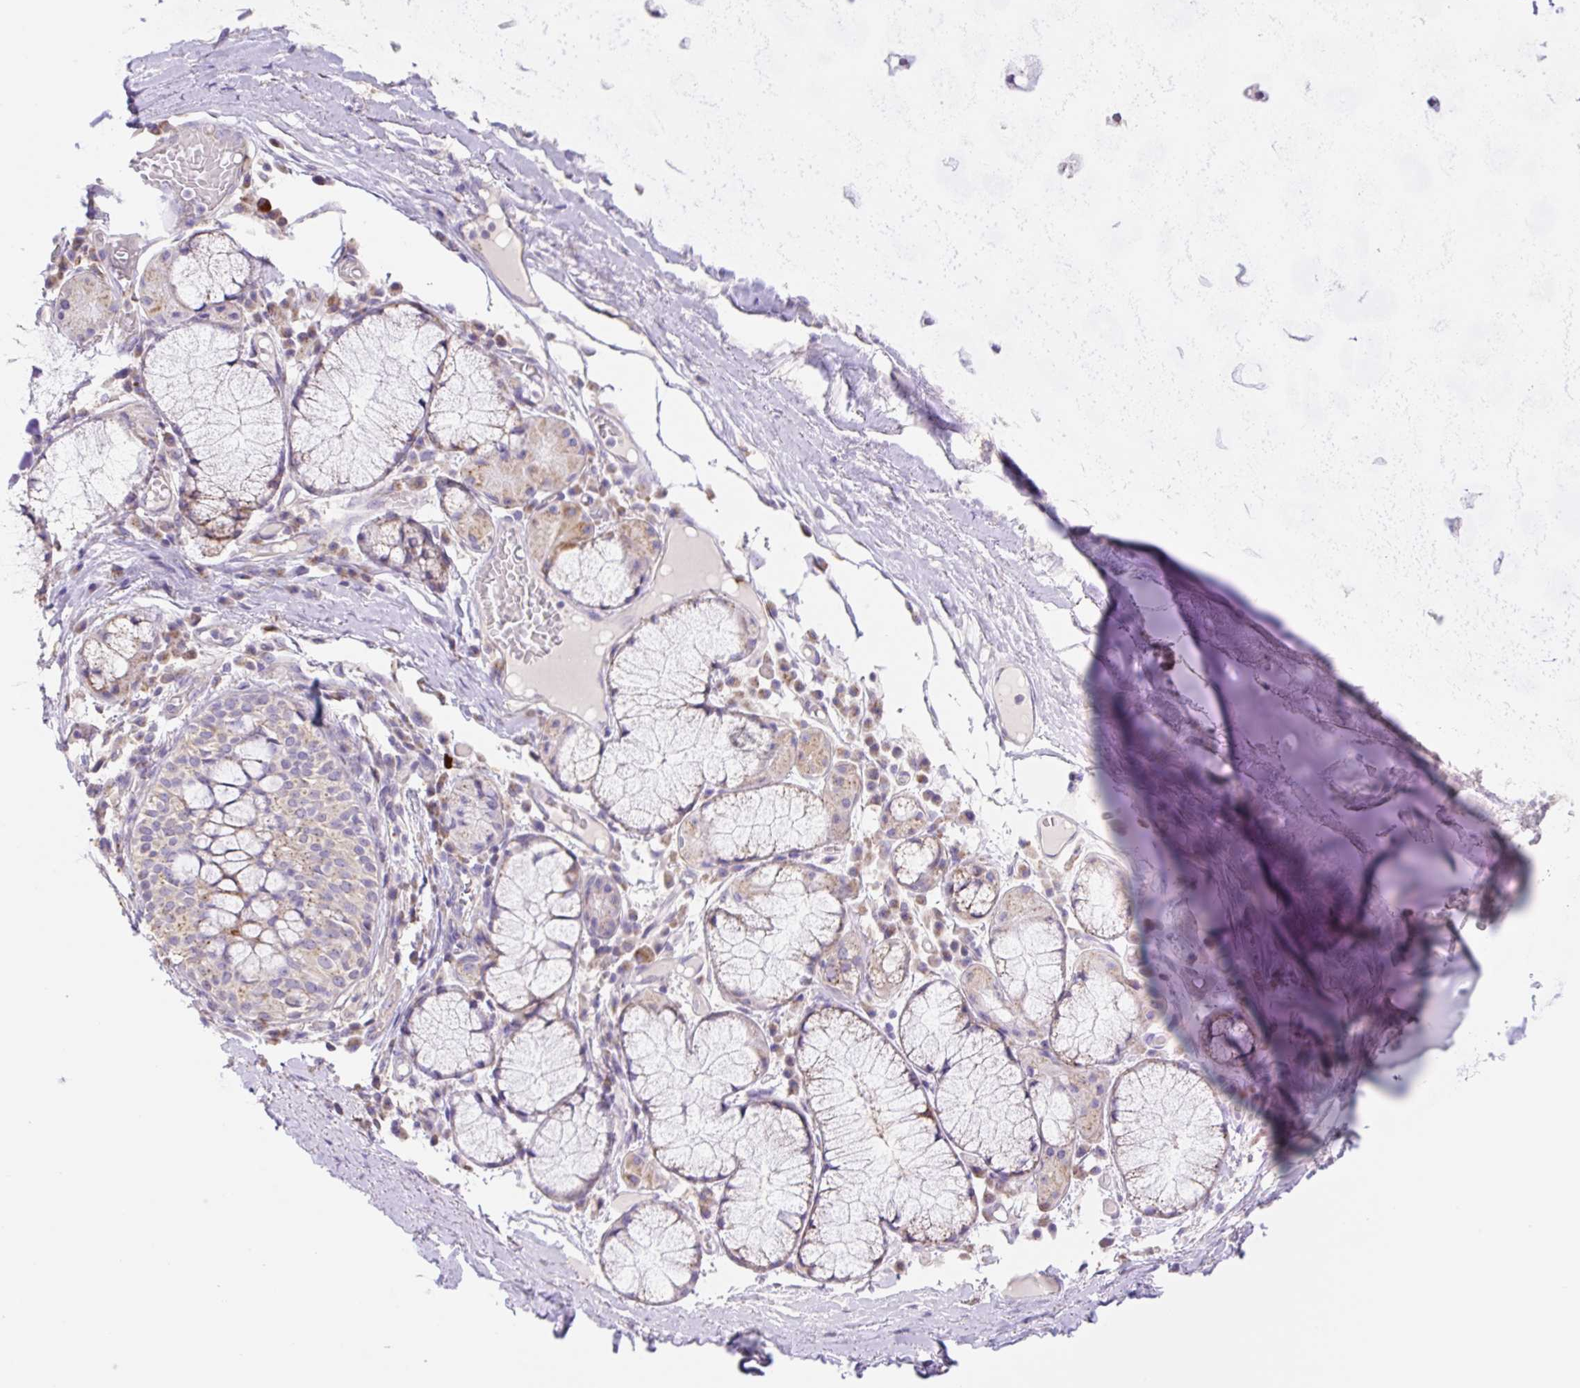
{"staining": {"intensity": "negative", "quantity": "none", "location": "none"}, "tissue": "soft tissue", "cell_type": "Chondrocytes", "image_type": "normal", "snomed": [{"axis": "morphology", "description": "Normal tissue, NOS"}, {"axis": "topography", "description": "Cartilage tissue"}, {"axis": "topography", "description": "Bronchus"}], "caption": "Human soft tissue stained for a protein using immunohistochemistry (IHC) shows no staining in chondrocytes.", "gene": "COPZ2", "patient": {"sex": "male", "age": 56}}